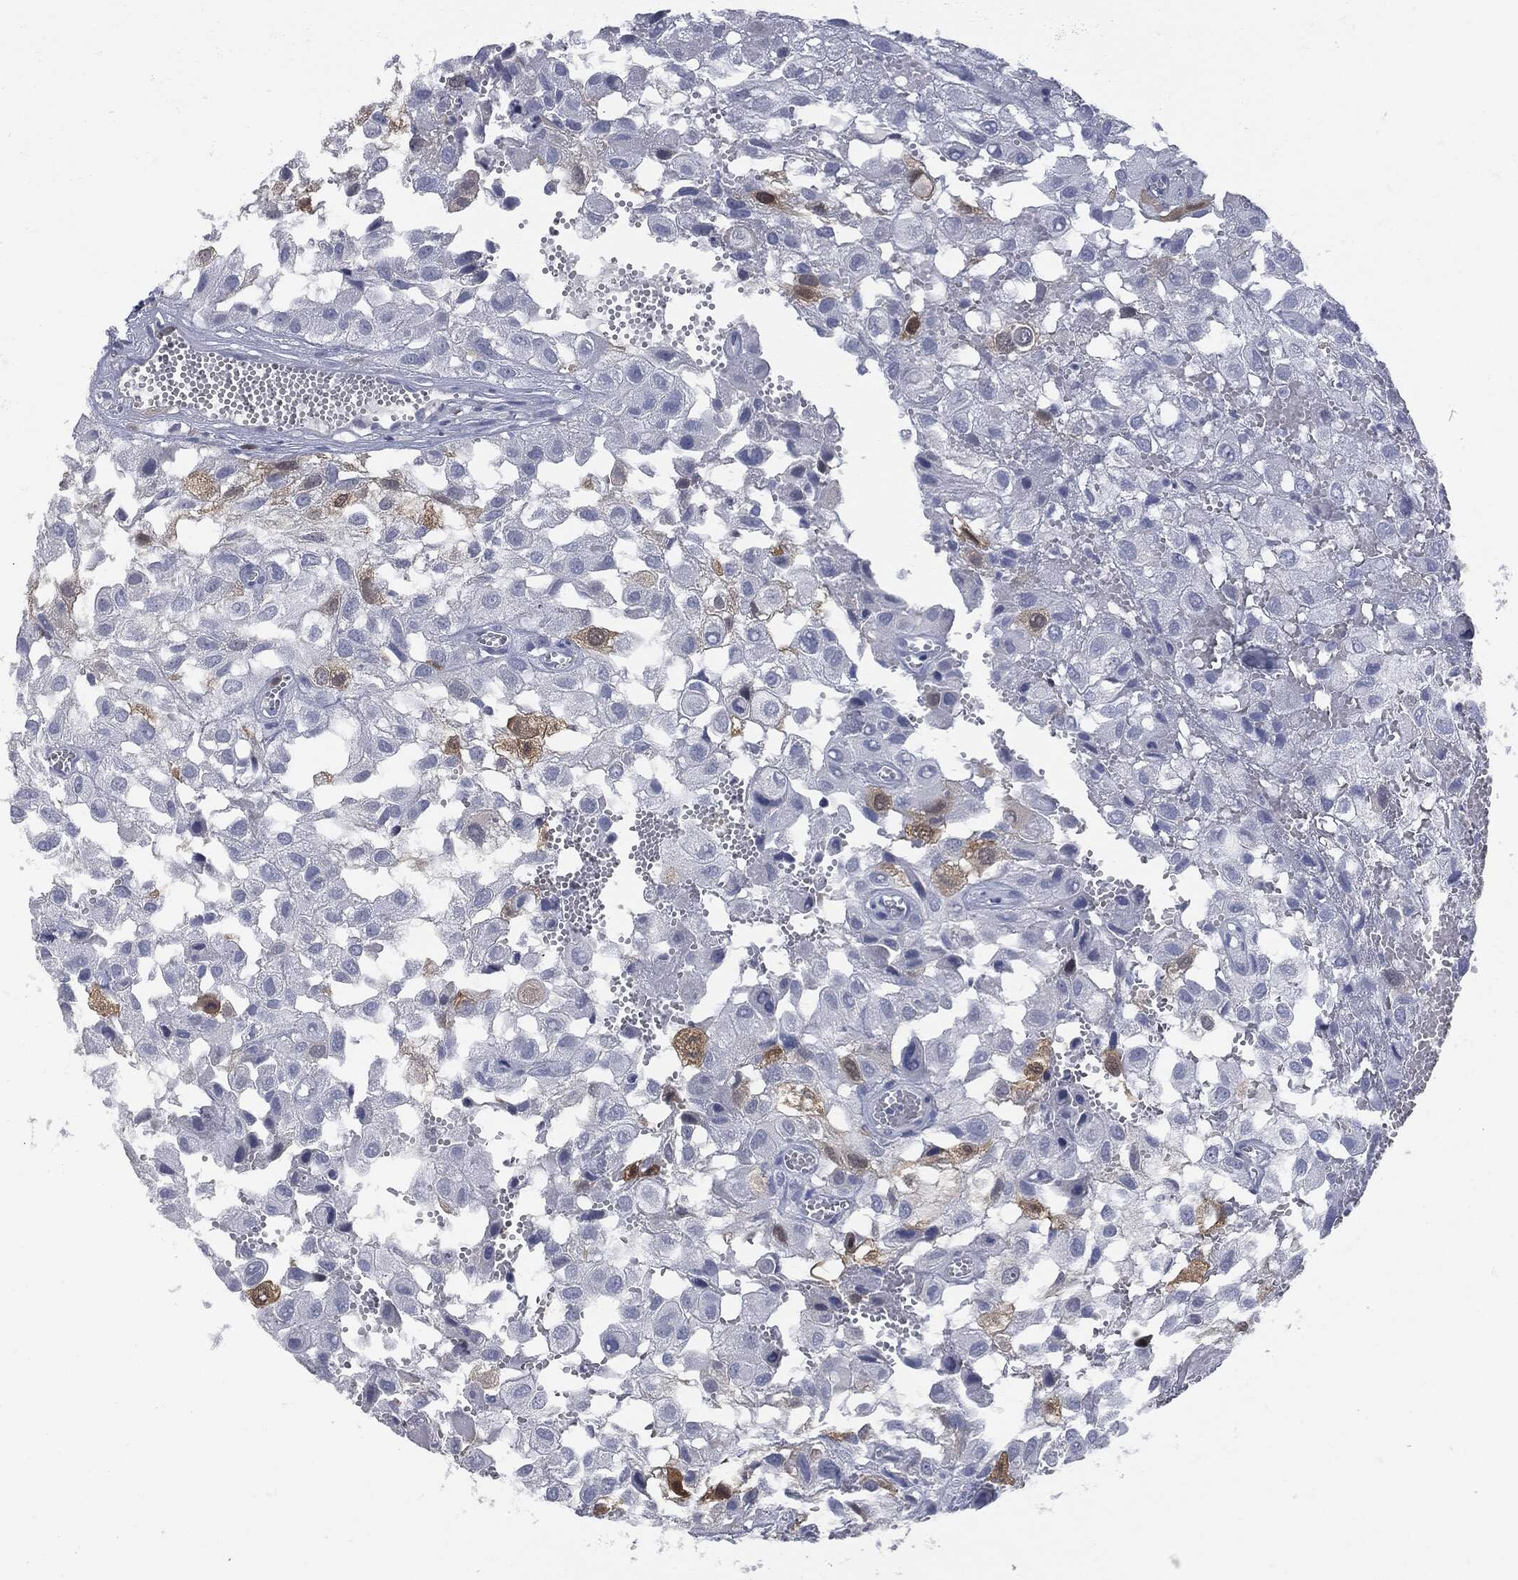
{"staining": {"intensity": "strong", "quantity": "<25%", "location": "cytoplasmic/membranous"}, "tissue": "urothelial cancer", "cell_type": "Tumor cells", "image_type": "cancer", "snomed": [{"axis": "morphology", "description": "Urothelial carcinoma, High grade"}, {"axis": "topography", "description": "Urinary bladder"}], "caption": "Immunohistochemical staining of urothelial cancer reveals medium levels of strong cytoplasmic/membranous staining in about <25% of tumor cells.", "gene": "UBE2C", "patient": {"sex": "male", "age": 56}}